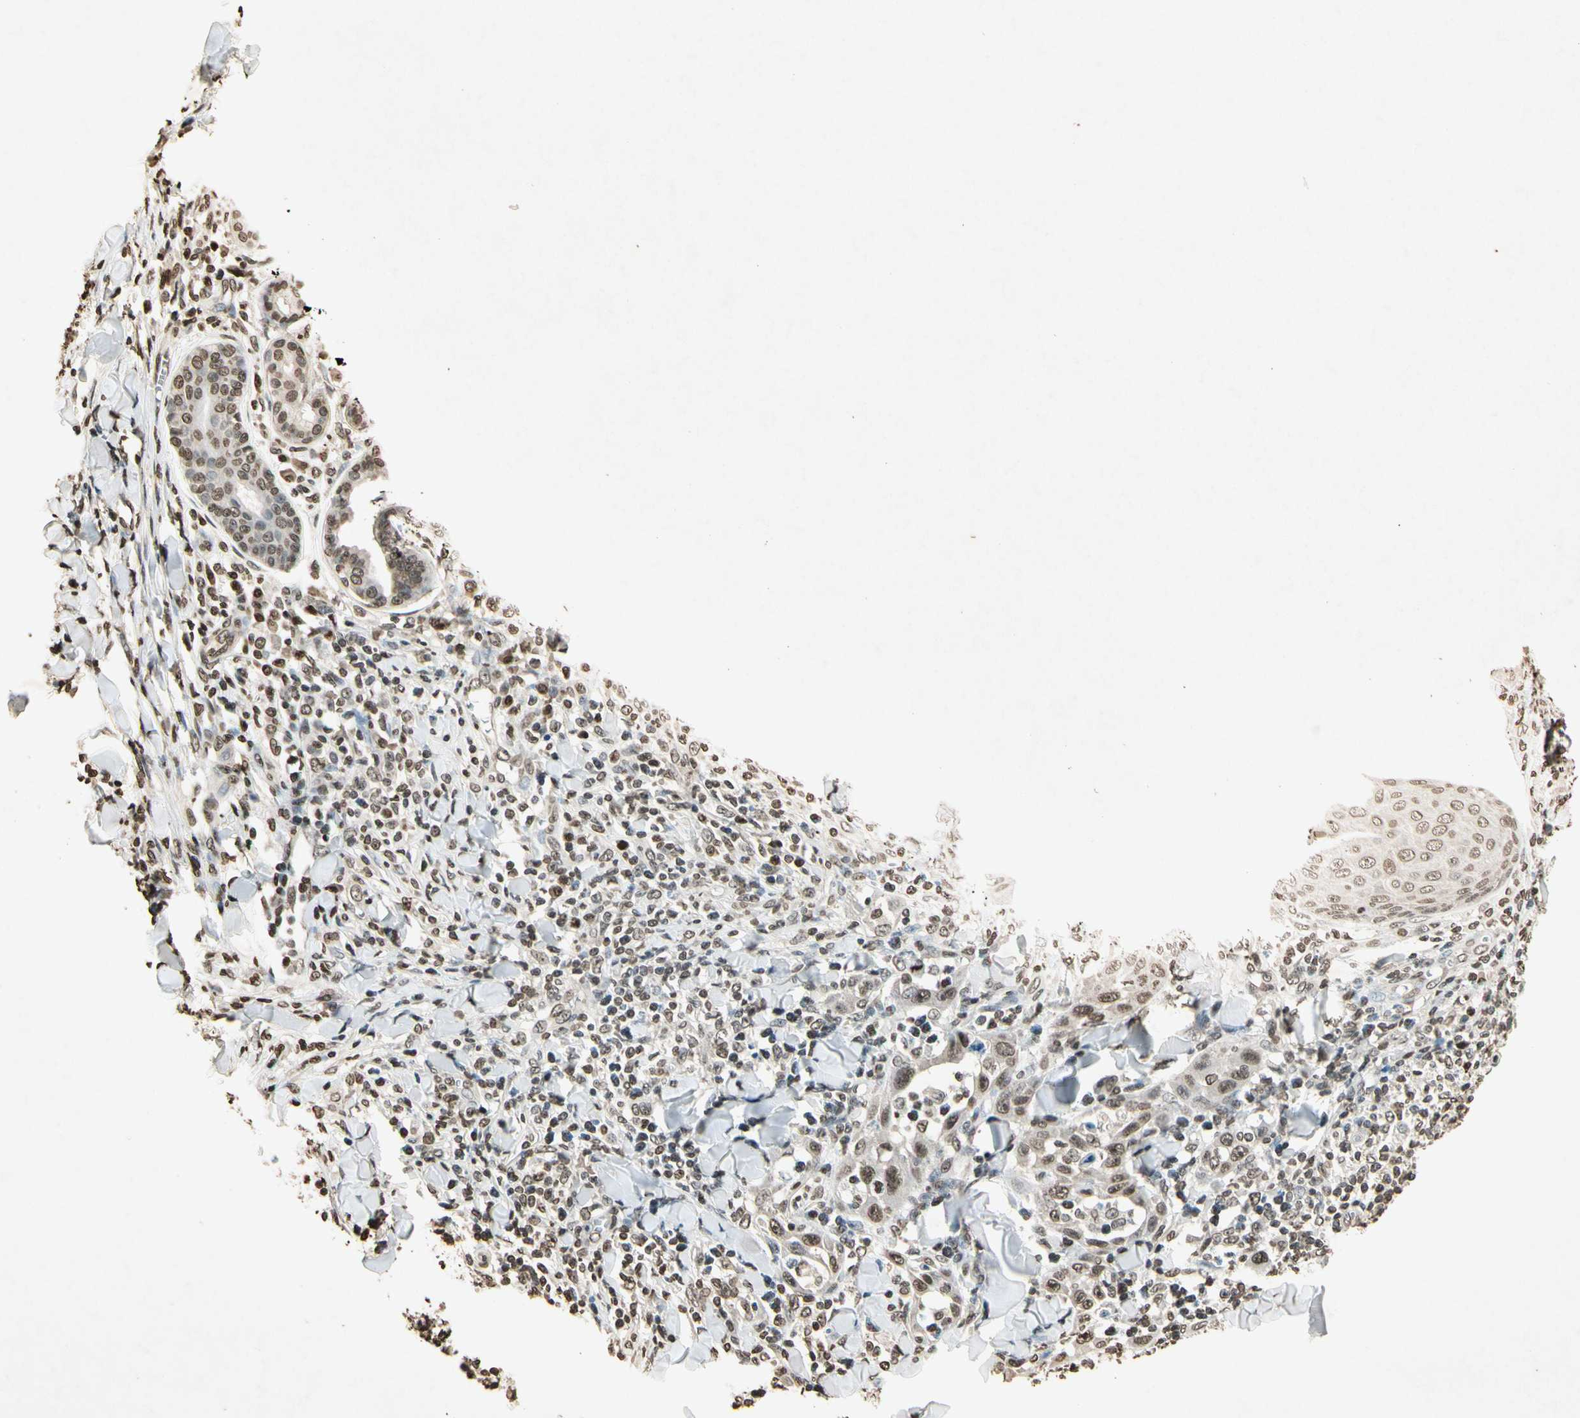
{"staining": {"intensity": "weak", "quantity": "25%-75%", "location": "nuclear"}, "tissue": "skin cancer", "cell_type": "Tumor cells", "image_type": "cancer", "snomed": [{"axis": "morphology", "description": "Squamous cell carcinoma, NOS"}, {"axis": "topography", "description": "Skin"}], "caption": "Squamous cell carcinoma (skin) was stained to show a protein in brown. There is low levels of weak nuclear positivity in approximately 25%-75% of tumor cells. (DAB (3,3'-diaminobenzidine) IHC with brightfield microscopy, high magnification).", "gene": "TOP1", "patient": {"sex": "male", "age": 24}}